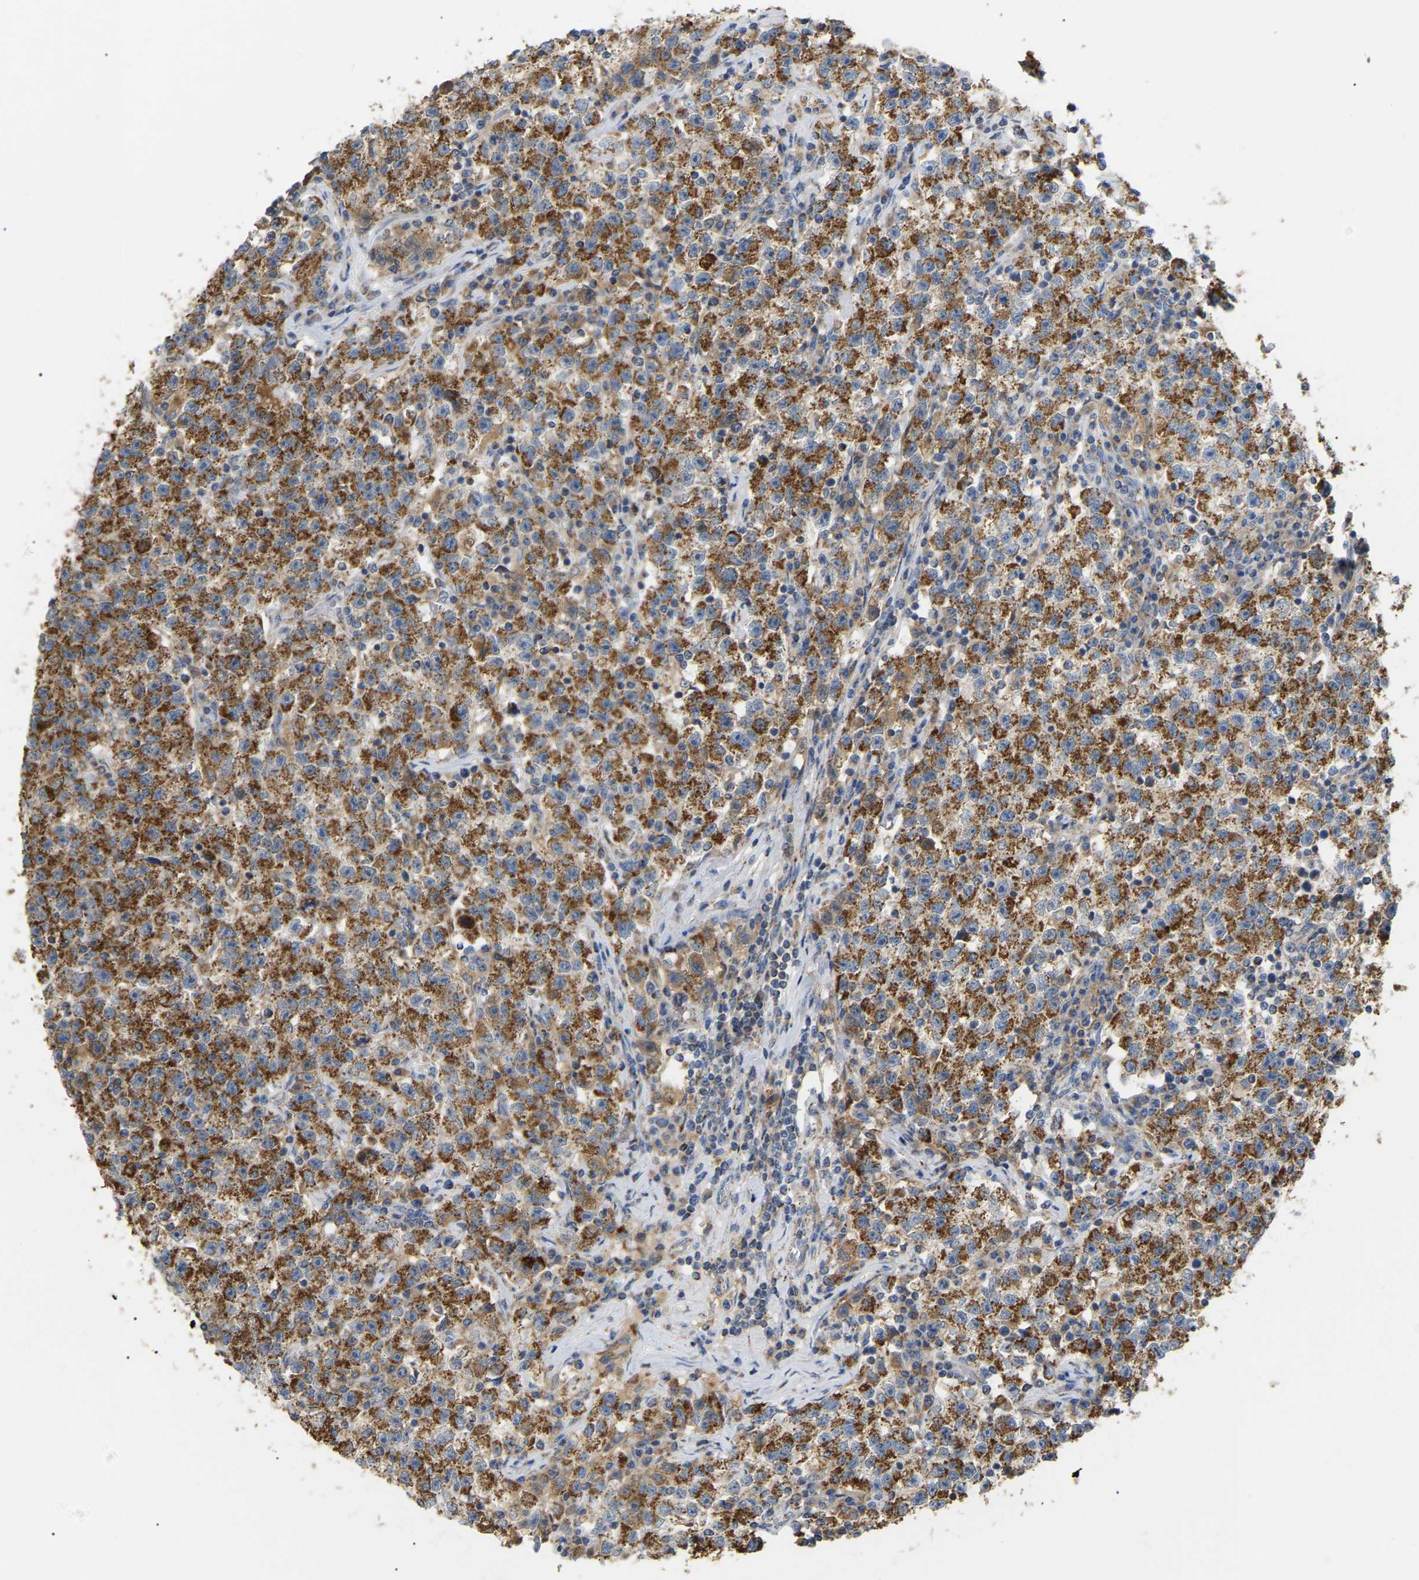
{"staining": {"intensity": "moderate", "quantity": ">75%", "location": "cytoplasmic/membranous"}, "tissue": "testis cancer", "cell_type": "Tumor cells", "image_type": "cancer", "snomed": [{"axis": "morphology", "description": "Seminoma, NOS"}, {"axis": "topography", "description": "Testis"}], "caption": "This is an image of IHC staining of seminoma (testis), which shows moderate staining in the cytoplasmic/membranous of tumor cells.", "gene": "HIBADH", "patient": {"sex": "male", "age": 22}}